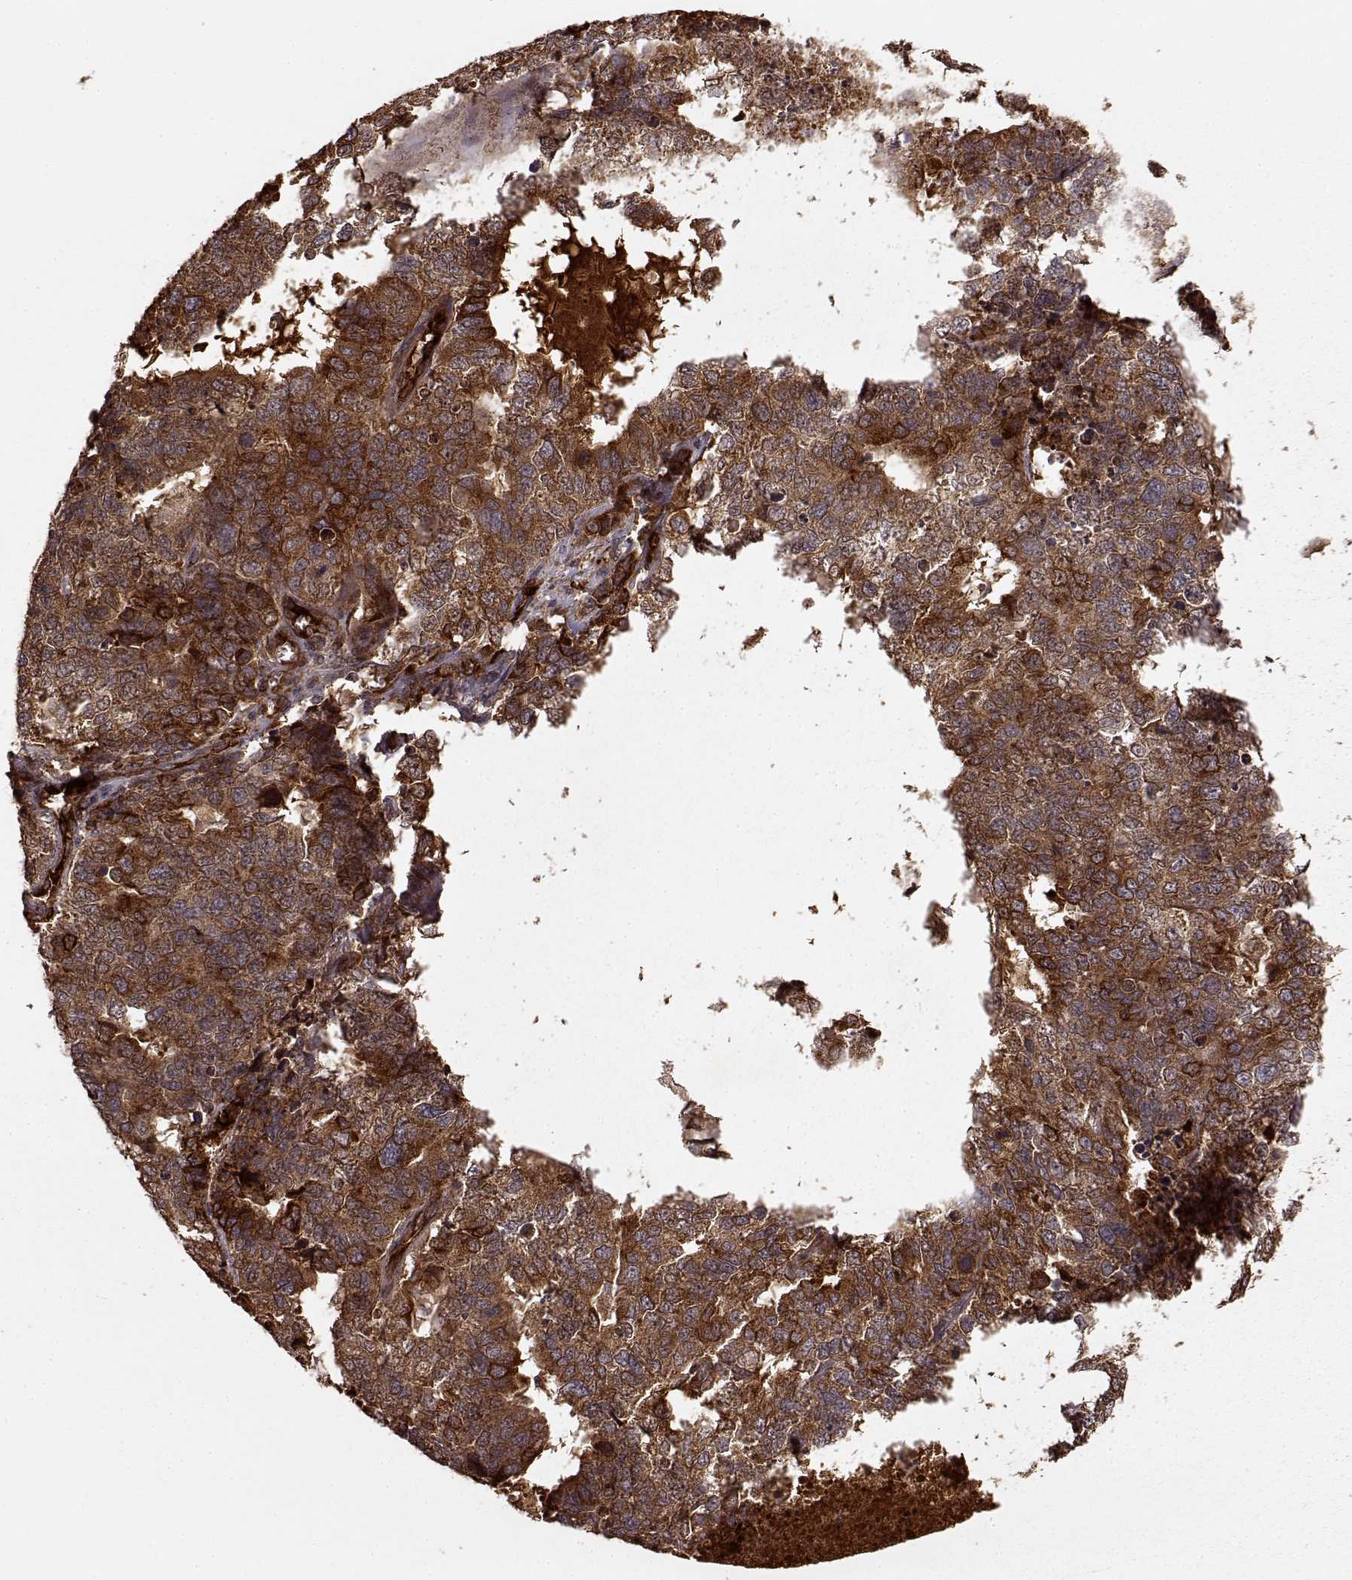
{"staining": {"intensity": "strong", "quantity": "25%-75%", "location": "cytoplasmic/membranous"}, "tissue": "cervical cancer", "cell_type": "Tumor cells", "image_type": "cancer", "snomed": [{"axis": "morphology", "description": "Squamous cell carcinoma, NOS"}, {"axis": "topography", "description": "Cervix"}], "caption": "A brown stain highlights strong cytoplasmic/membranous positivity of a protein in human cervical cancer (squamous cell carcinoma) tumor cells. The protein is shown in brown color, while the nuclei are stained blue.", "gene": "FSTL1", "patient": {"sex": "female", "age": 63}}